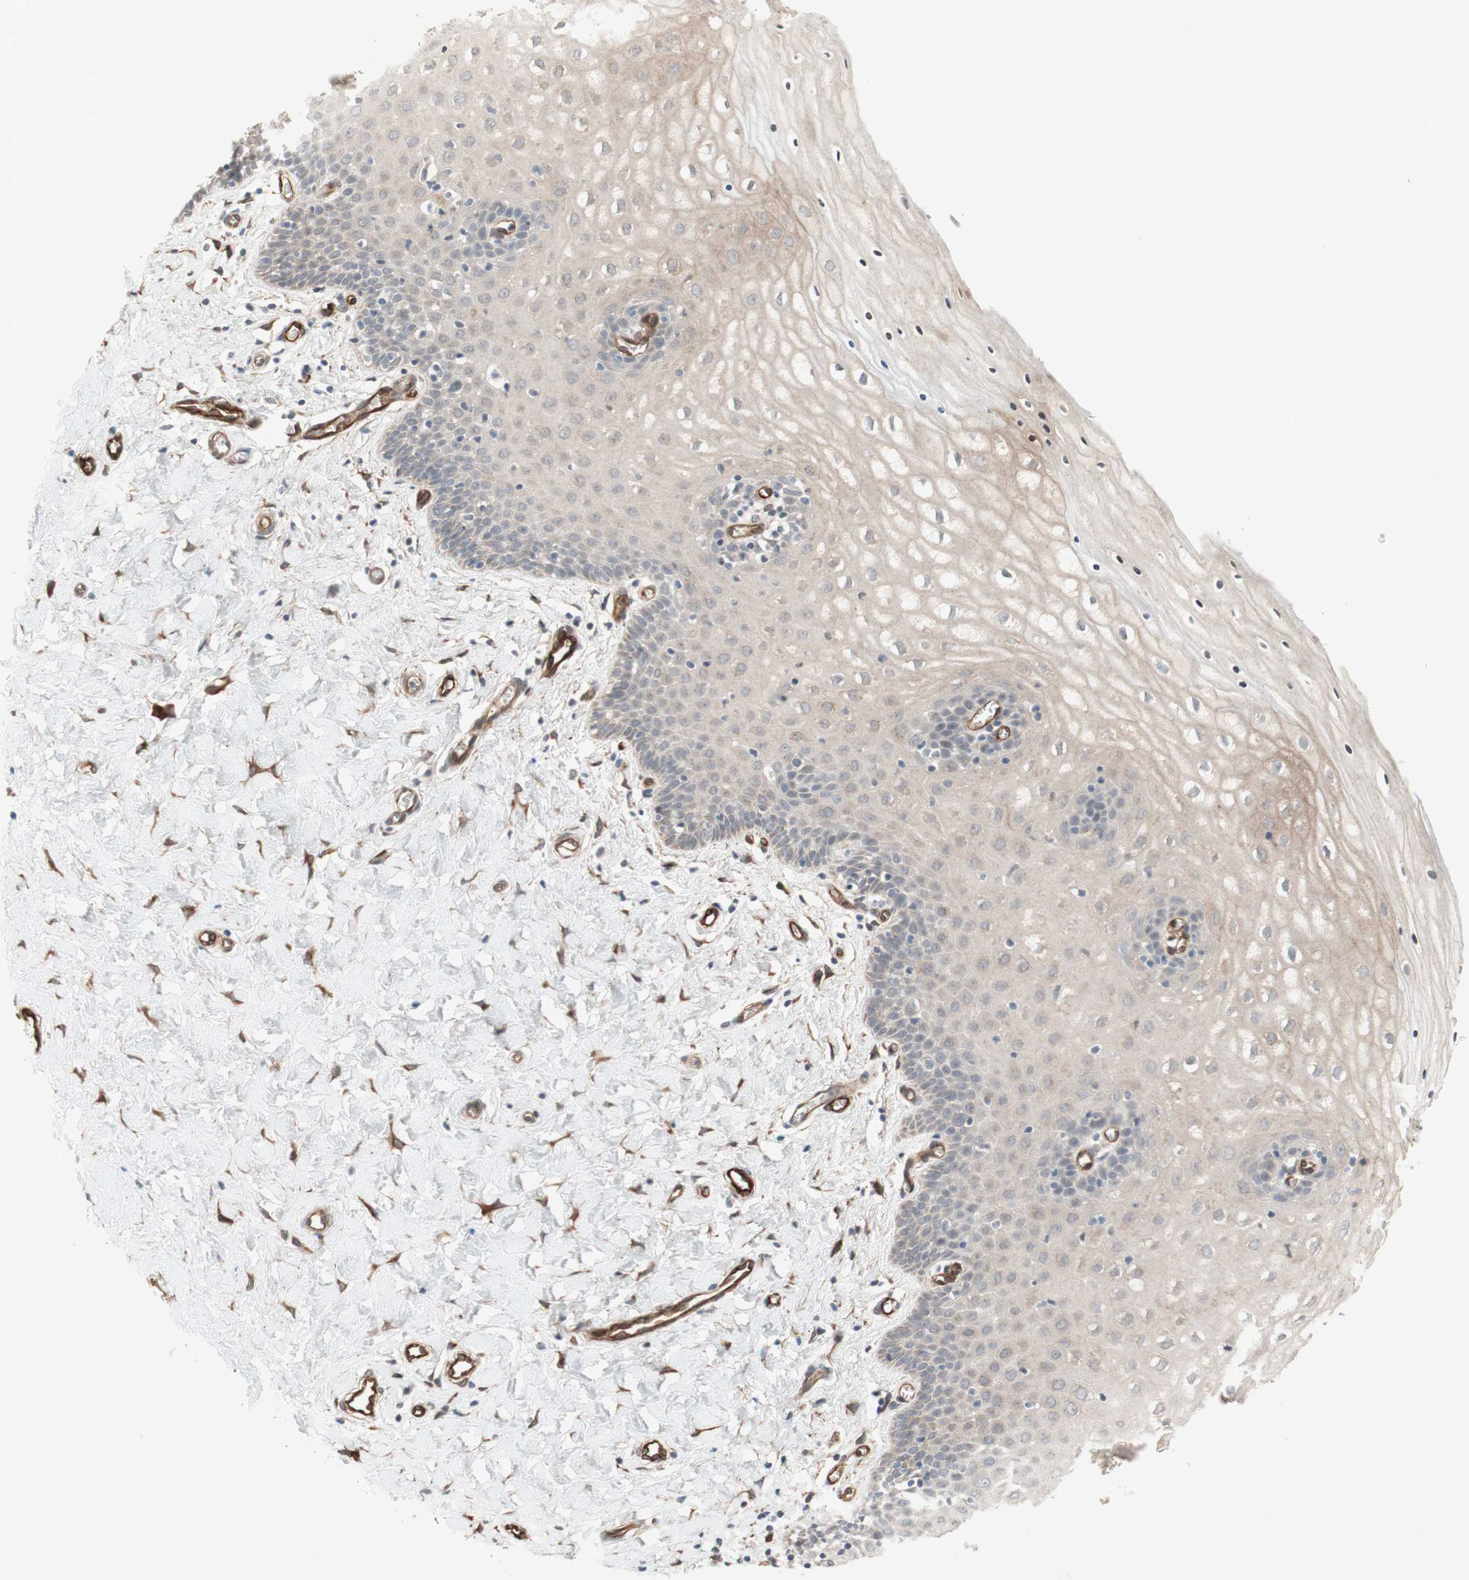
{"staining": {"intensity": "weak", "quantity": ">75%", "location": "cytoplasmic/membranous"}, "tissue": "cervix", "cell_type": "Glandular cells", "image_type": "normal", "snomed": [{"axis": "morphology", "description": "Normal tissue, NOS"}, {"axis": "topography", "description": "Cervix"}], "caption": "Immunohistochemical staining of unremarkable human cervix shows >75% levels of weak cytoplasmic/membranous protein expression in about >75% of glandular cells.", "gene": "CNN3", "patient": {"sex": "female", "age": 55}}